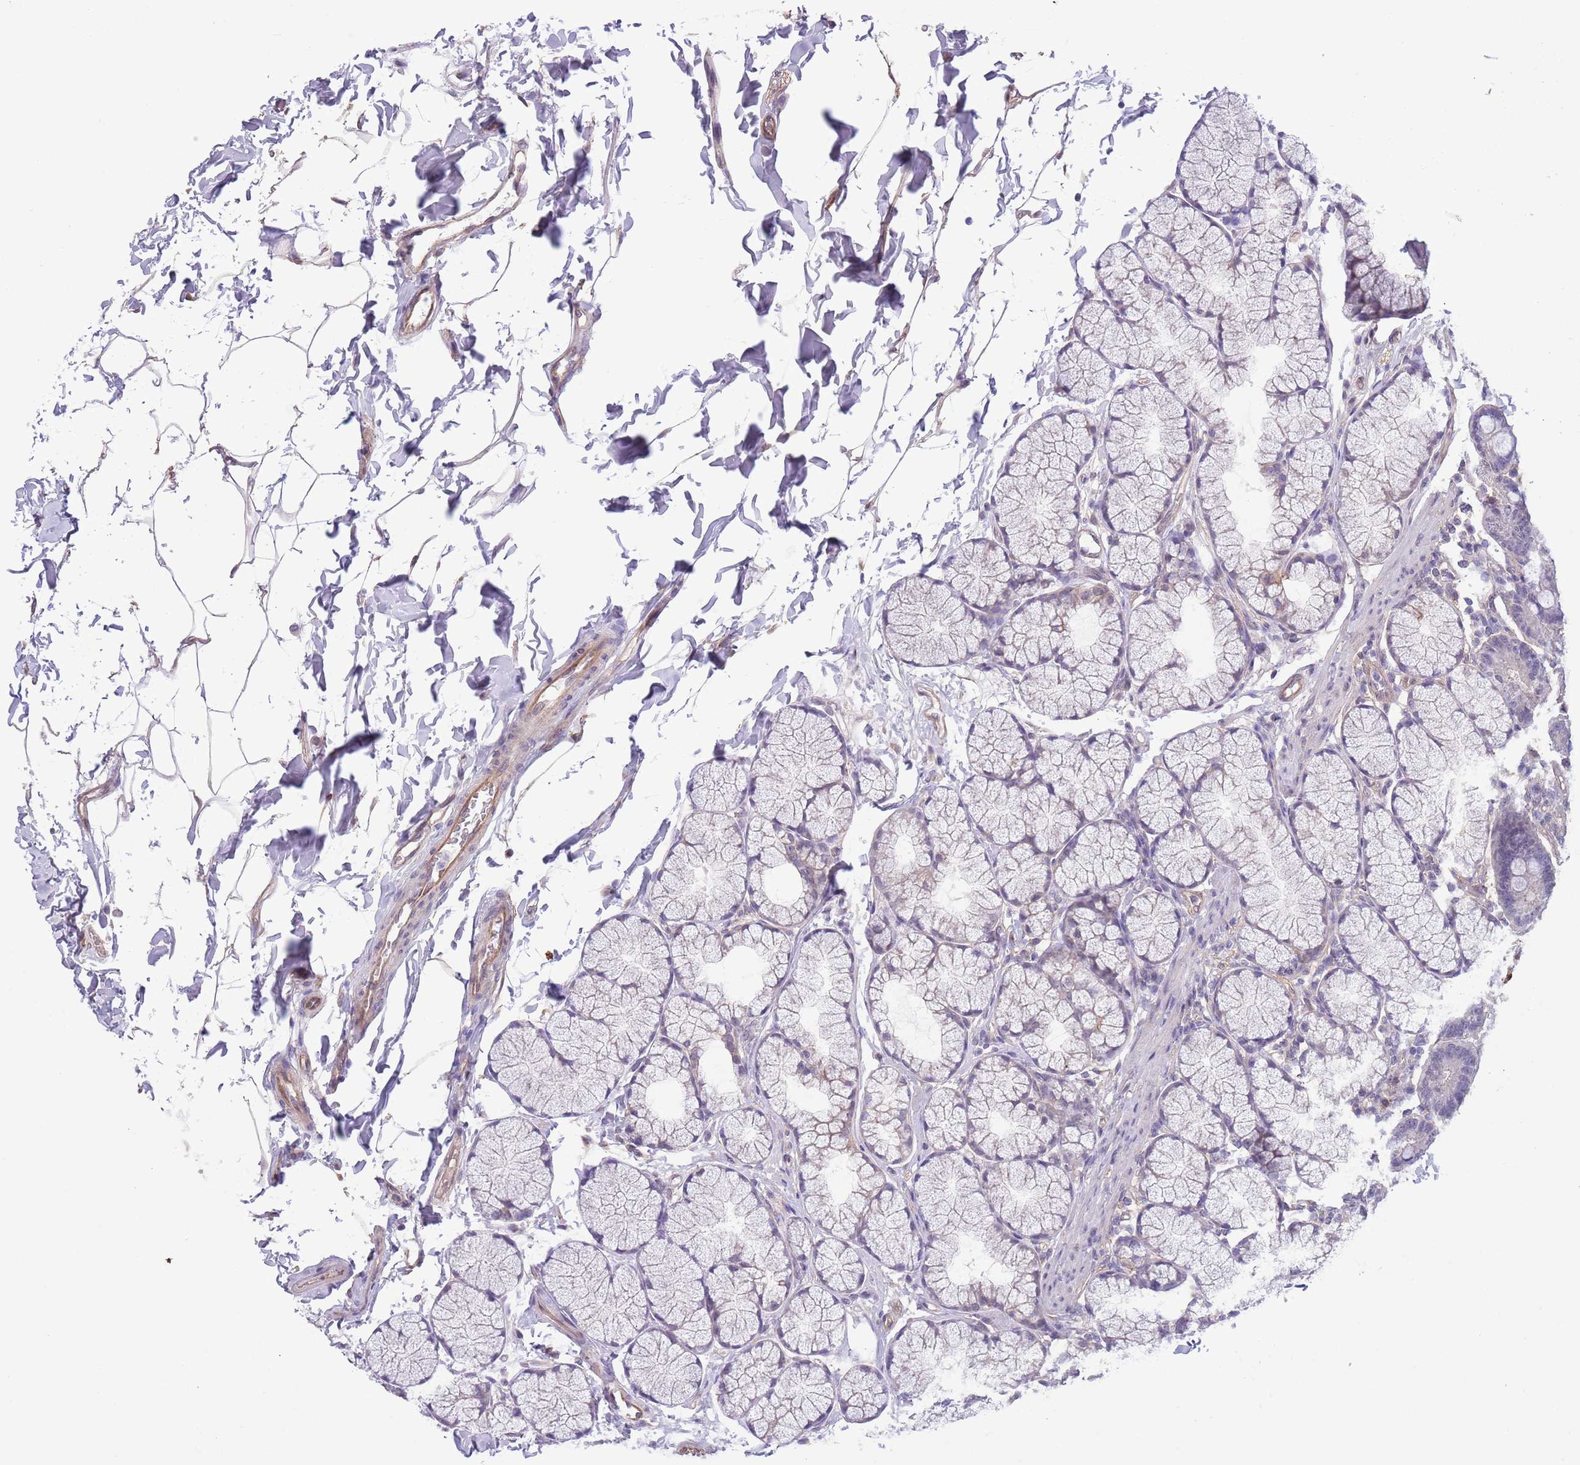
{"staining": {"intensity": "negative", "quantity": "none", "location": "none"}, "tissue": "duodenum", "cell_type": "Glandular cells", "image_type": "normal", "snomed": [{"axis": "morphology", "description": "Normal tissue, NOS"}, {"axis": "topography", "description": "Duodenum"}], "caption": "A high-resolution micrograph shows IHC staining of normal duodenum, which reveals no significant positivity in glandular cells.", "gene": "CREBZF", "patient": {"sex": "male", "age": 35}}